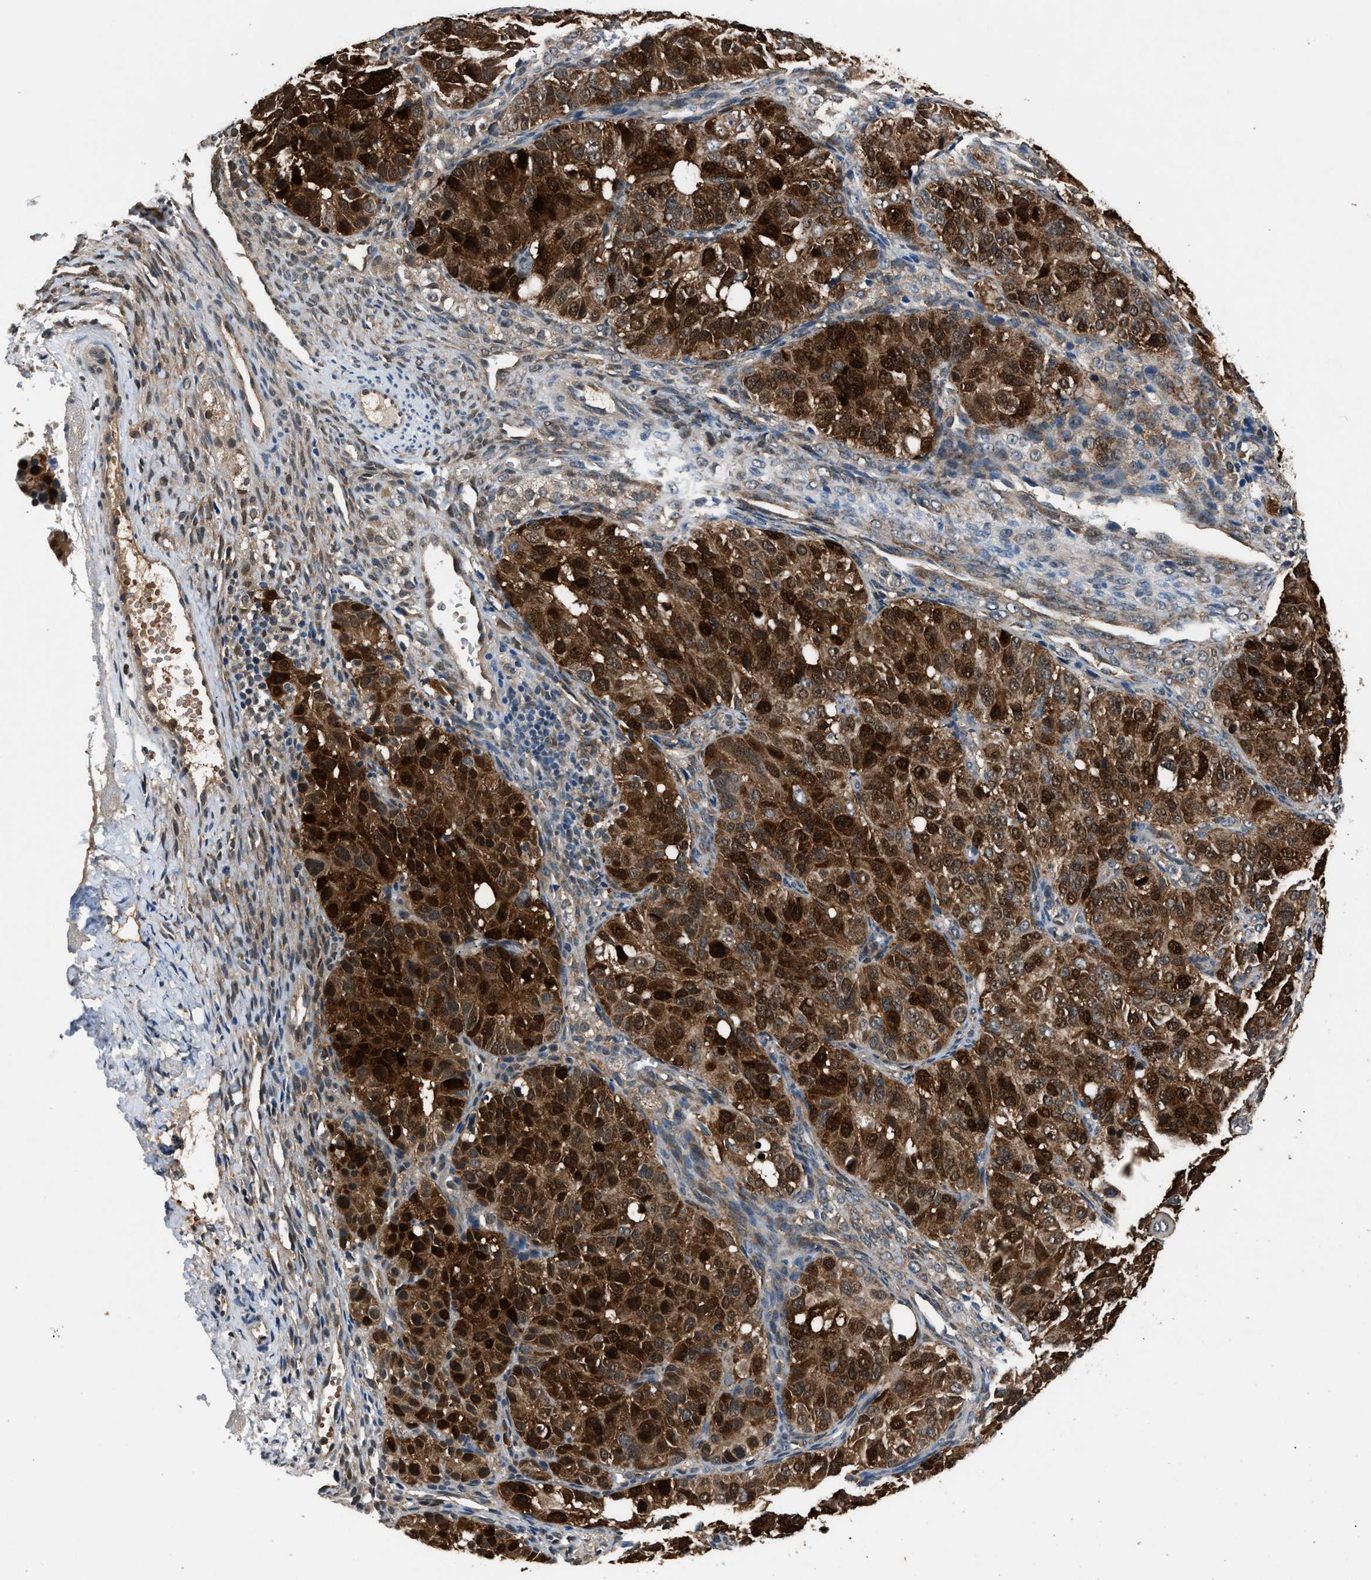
{"staining": {"intensity": "strong", "quantity": ">75%", "location": "cytoplasmic/membranous,nuclear"}, "tissue": "ovarian cancer", "cell_type": "Tumor cells", "image_type": "cancer", "snomed": [{"axis": "morphology", "description": "Carcinoma, endometroid"}, {"axis": "topography", "description": "Ovary"}], "caption": "The image displays immunohistochemical staining of ovarian cancer (endometroid carcinoma). There is strong cytoplasmic/membranous and nuclear positivity is identified in about >75% of tumor cells. (brown staining indicates protein expression, while blue staining denotes nuclei).", "gene": "TP53I3", "patient": {"sex": "female", "age": 51}}